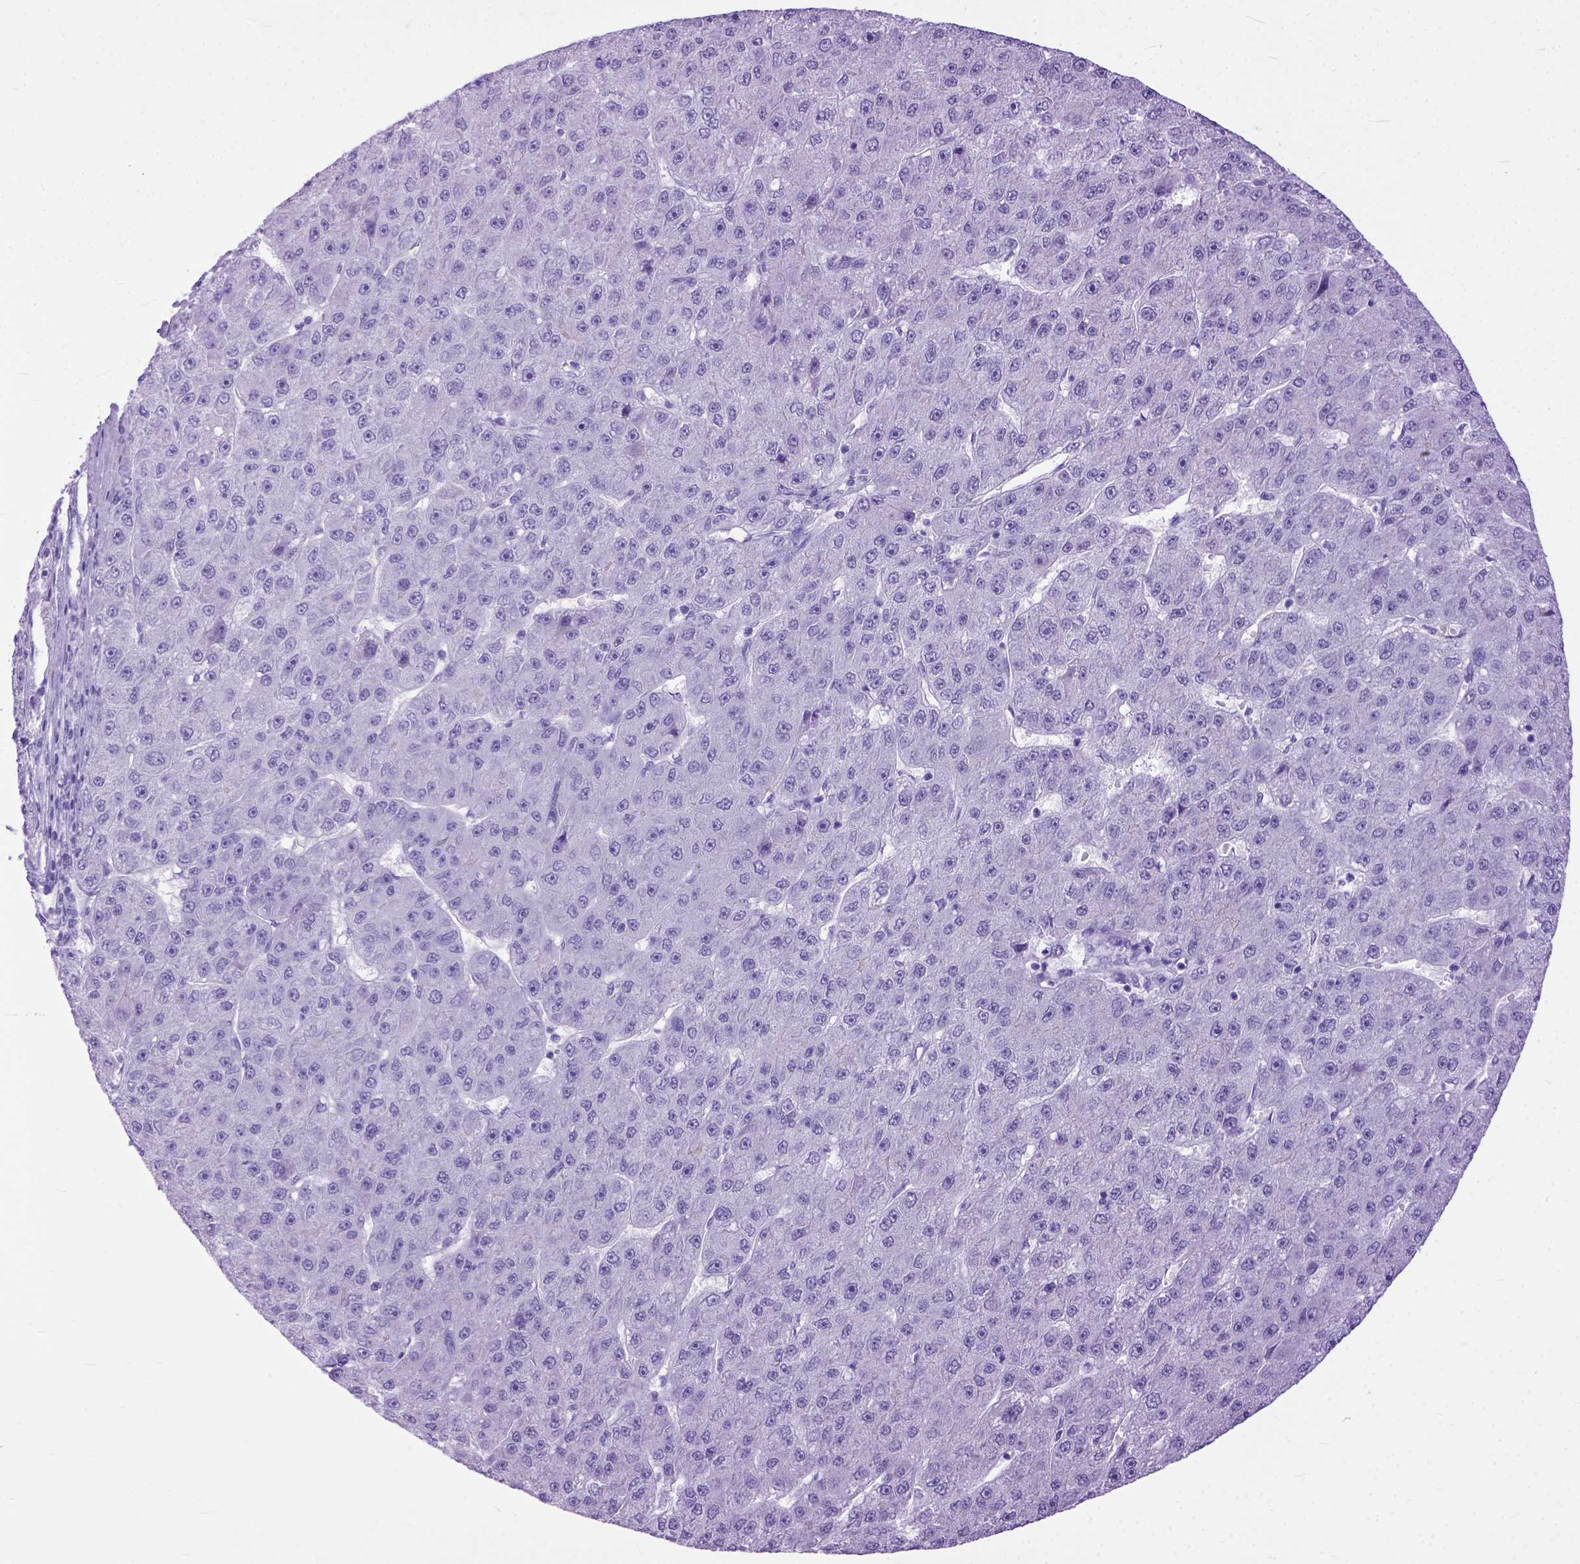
{"staining": {"intensity": "negative", "quantity": "none", "location": "none"}, "tissue": "liver cancer", "cell_type": "Tumor cells", "image_type": "cancer", "snomed": [{"axis": "morphology", "description": "Carcinoma, Hepatocellular, NOS"}, {"axis": "topography", "description": "Liver"}], "caption": "High power microscopy image of an immunohistochemistry (IHC) histopathology image of hepatocellular carcinoma (liver), revealing no significant expression in tumor cells.", "gene": "GNGT1", "patient": {"sex": "male", "age": 67}}